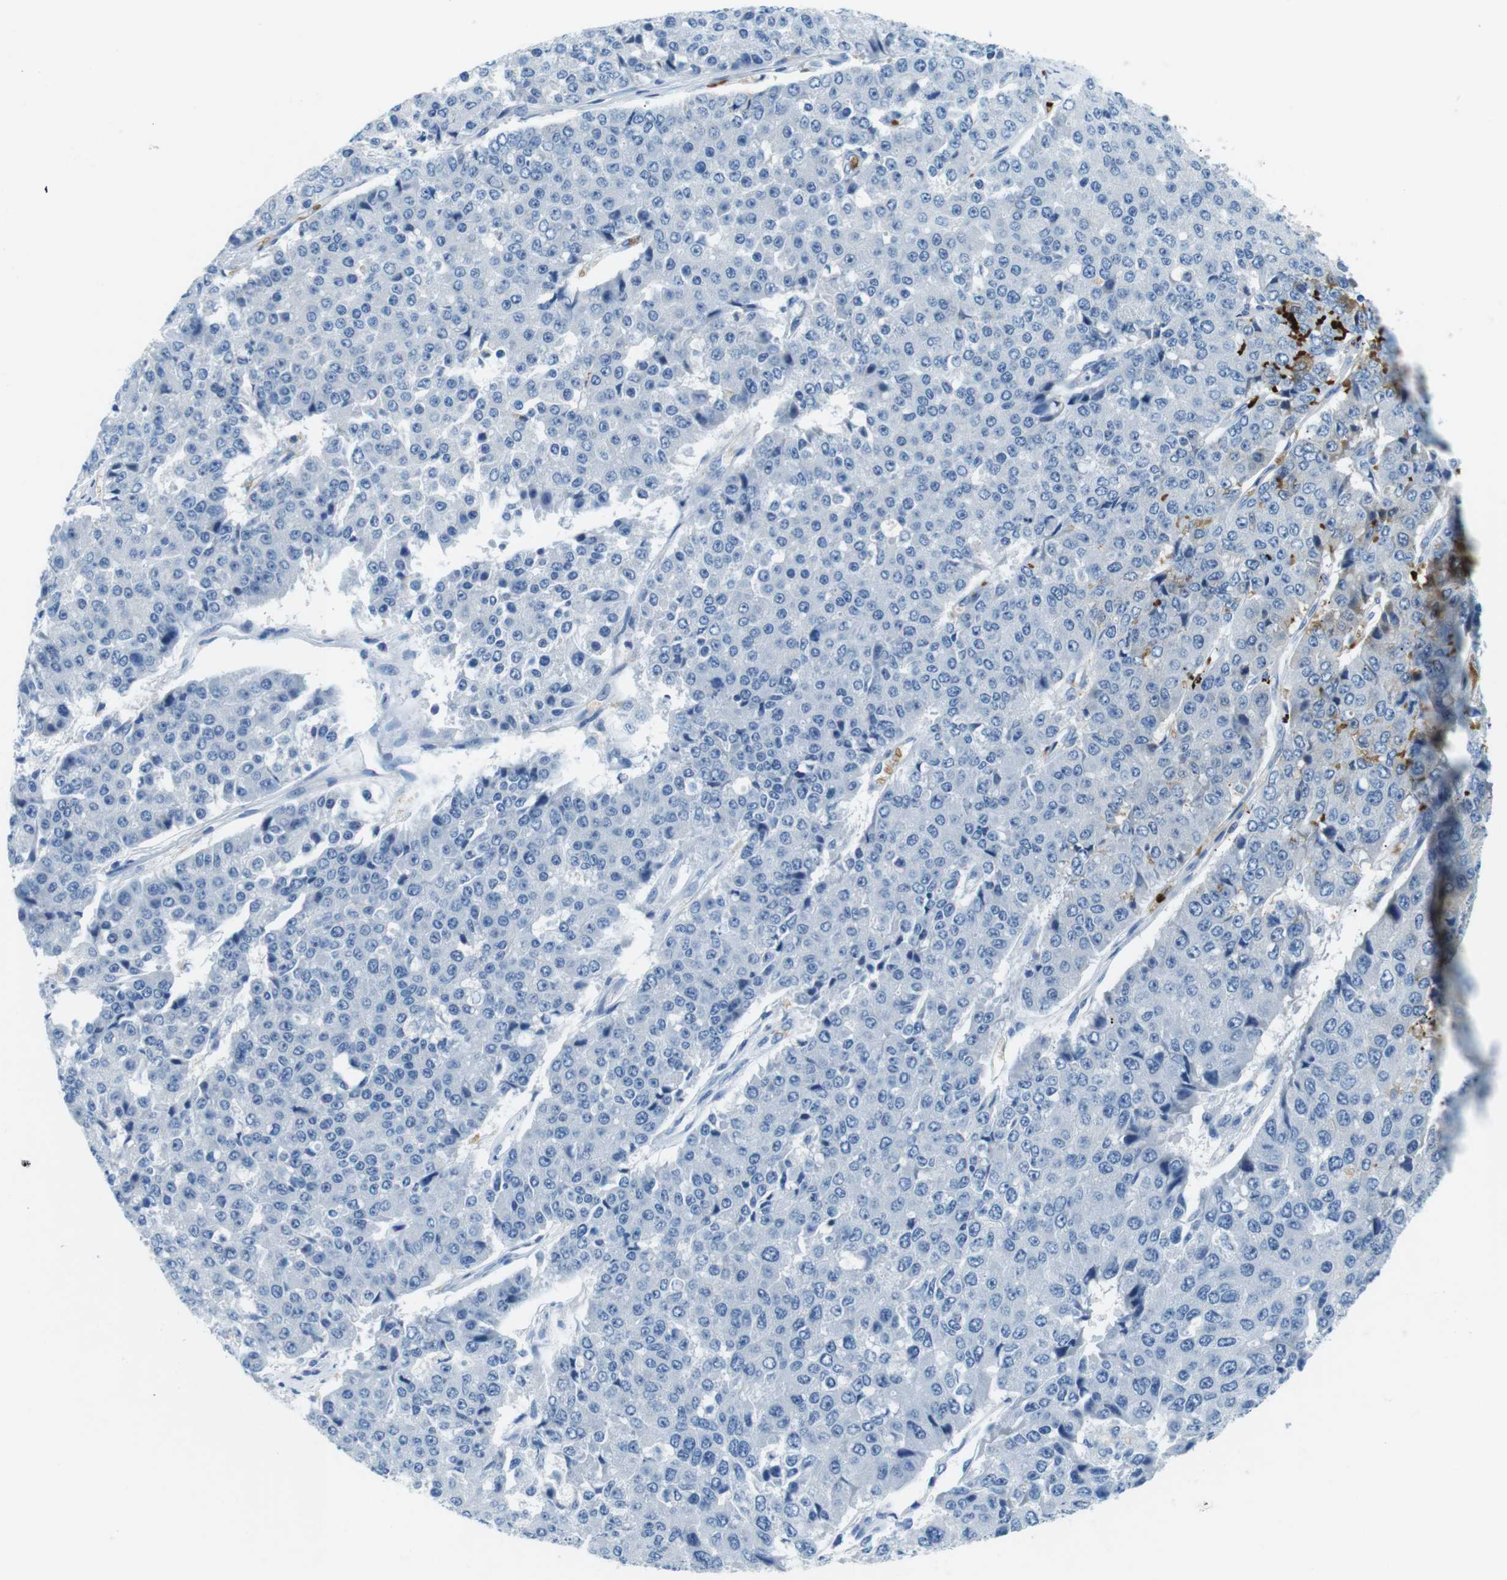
{"staining": {"intensity": "negative", "quantity": "none", "location": "none"}, "tissue": "pancreatic cancer", "cell_type": "Tumor cells", "image_type": "cancer", "snomed": [{"axis": "morphology", "description": "Adenocarcinoma, NOS"}, {"axis": "topography", "description": "Pancreas"}], "caption": "Immunohistochemistry (IHC) histopathology image of neoplastic tissue: human pancreatic adenocarcinoma stained with DAB shows no significant protein expression in tumor cells.", "gene": "TFAP2C", "patient": {"sex": "male", "age": 50}}